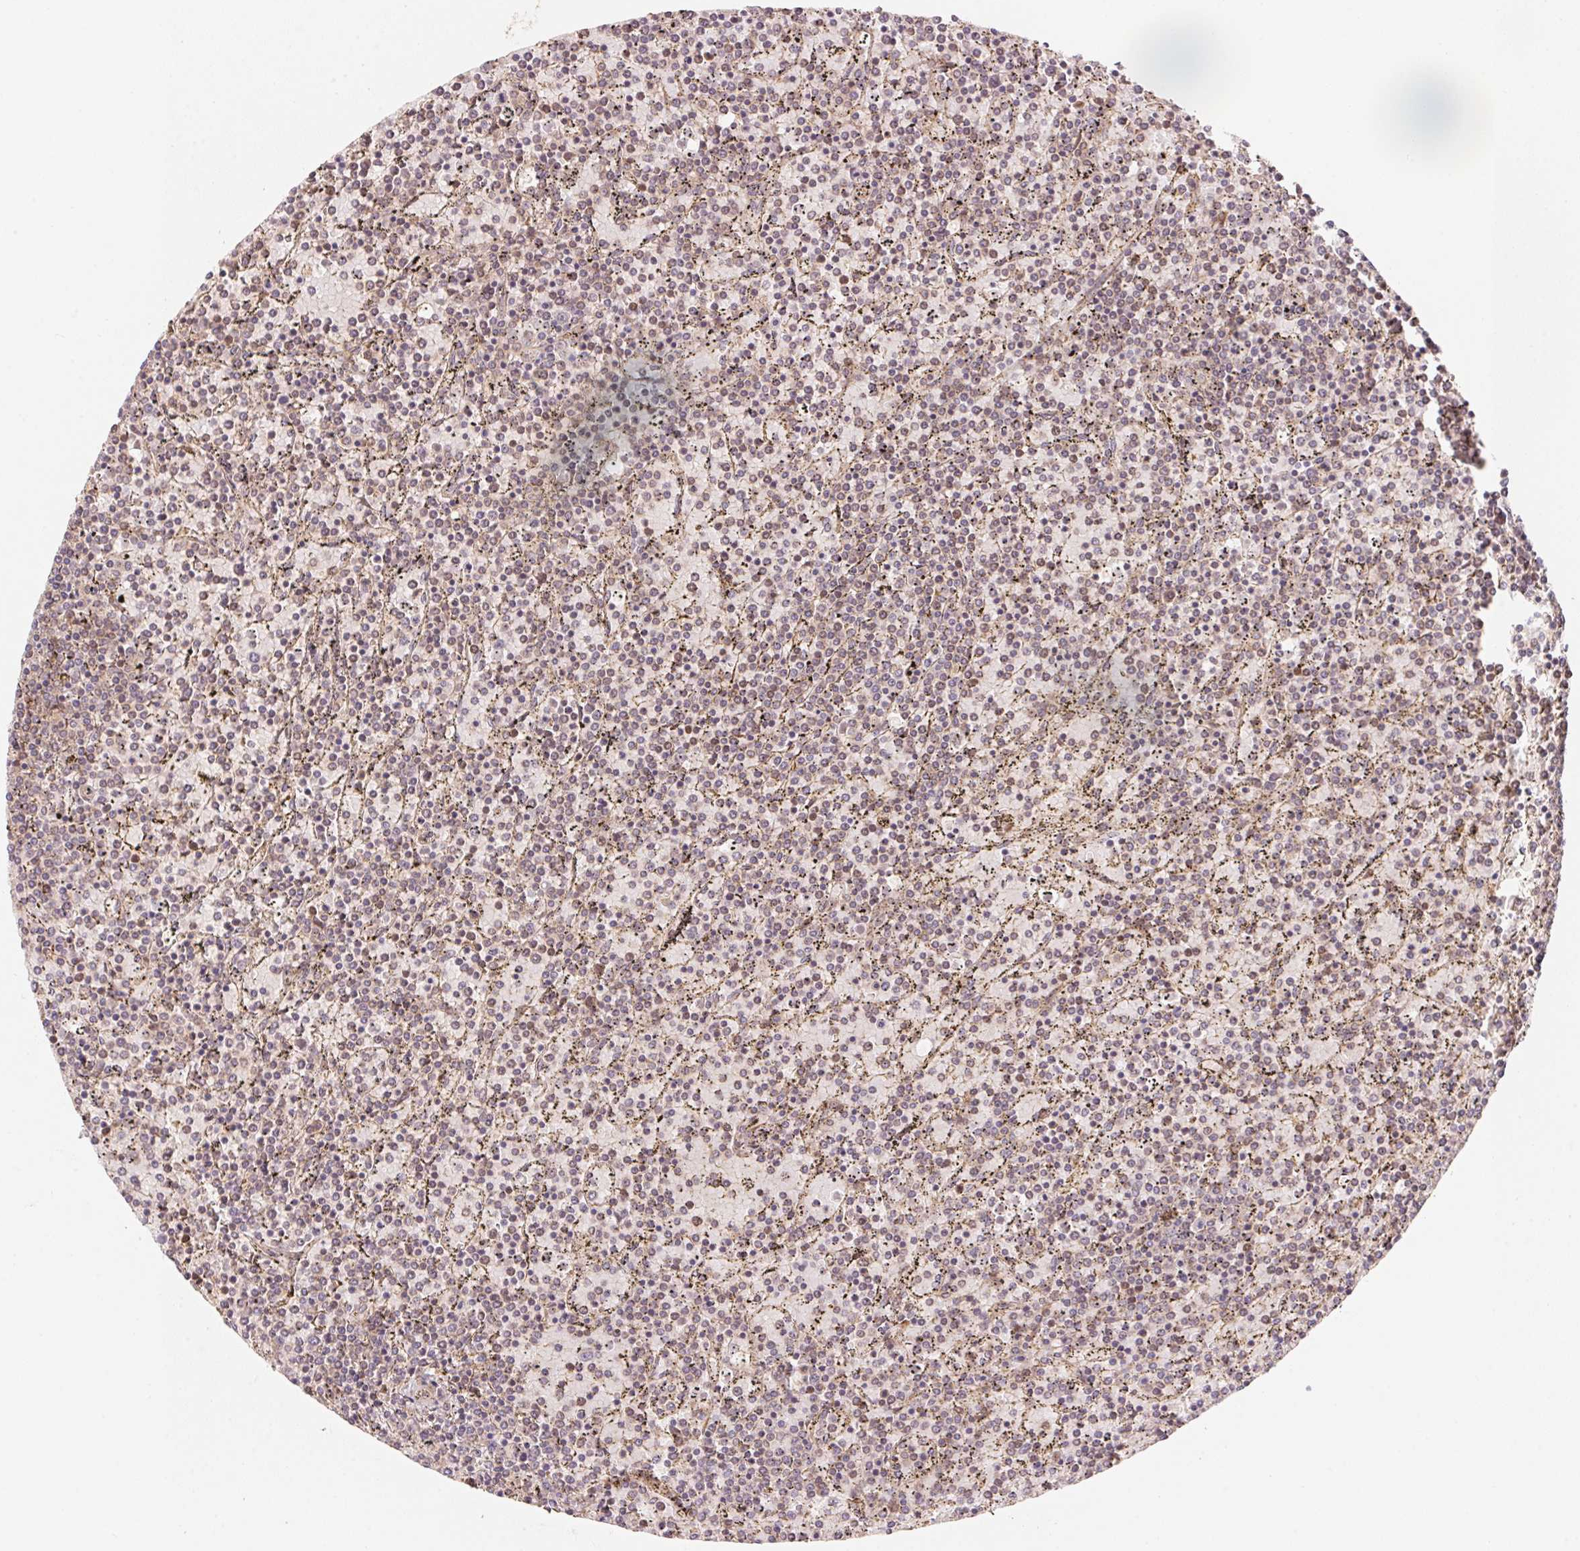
{"staining": {"intensity": "negative", "quantity": "none", "location": "none"}, "tissue": "lymphoma", "cell_type": "Tumor cells", "image_type": "cancer", "snomed": [{"axis": "morphology", "description": "Malignant lymphoma, non-Hodgkin's type, Low grade"}, {"axis": "topography", "description": "Spleen"}], "caption": "There is no significant positivity in tumor cells of lymphoma.", "gene": "TNIP2", "patient": {"sex": "female", "age": 77}}